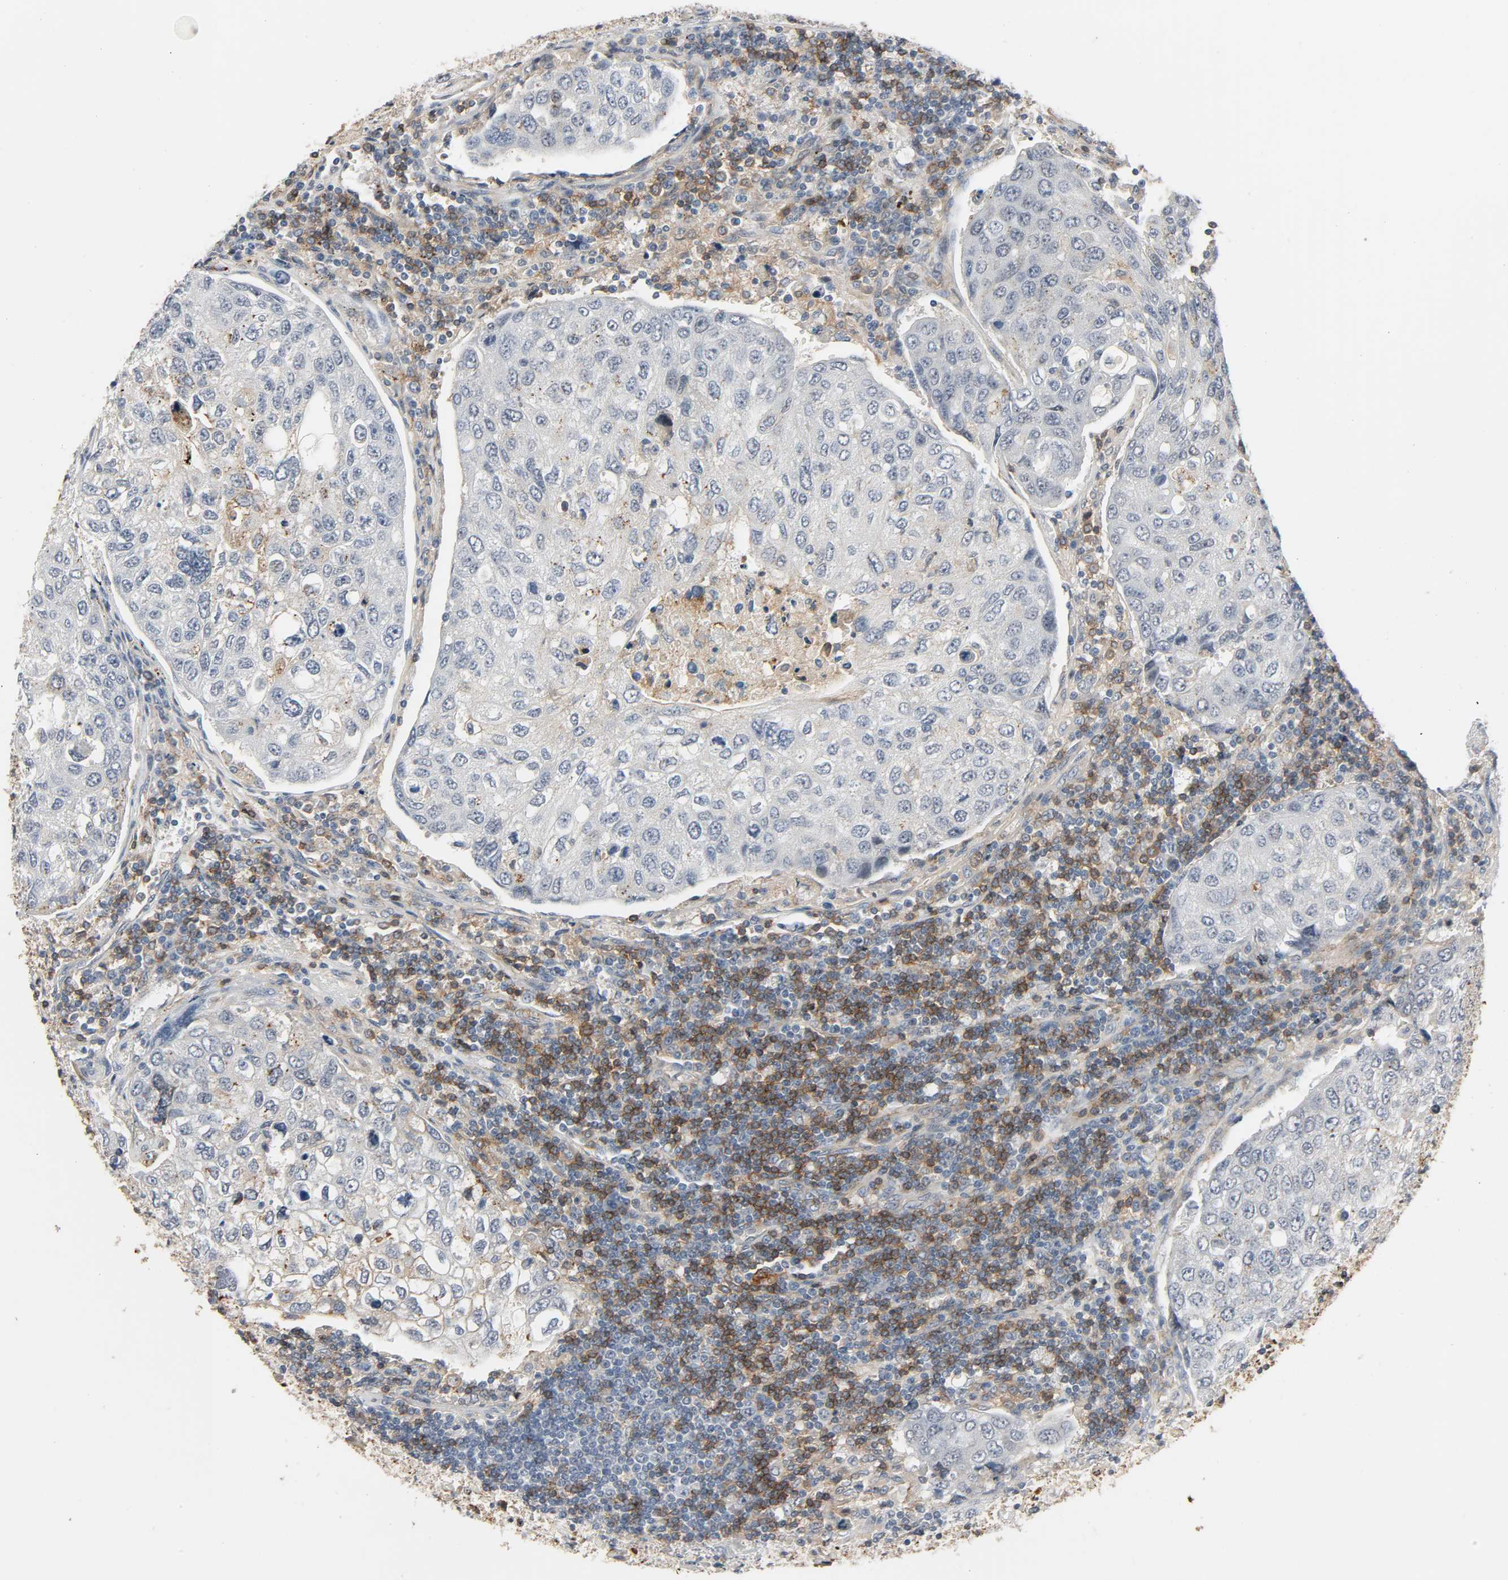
{"staining": {"intensity": "weak", "quantity": "<25%", "location": "cytoplasmic/membranous"}, "tissue": "urothelial cancer", "cell_type": "Tumor cells", "image_type": "cancer", "snomed": [{"axis": "morphology", "description": "Urothelial carcinoma, High grade"}, {"axis": "topography", "description": "Lymph node"}, {"axis": "topography", "description": "Urinary bladder"}], "caption": "This histopathology image is of high-grade urothelial carcinoma stained with immunohistochemistry to label a protein in brown with the nuclei are counter-stained blue. There is no staining in tumor cells.", "gene": "CD4", "patient": {"sex": "male", "age": 51}}